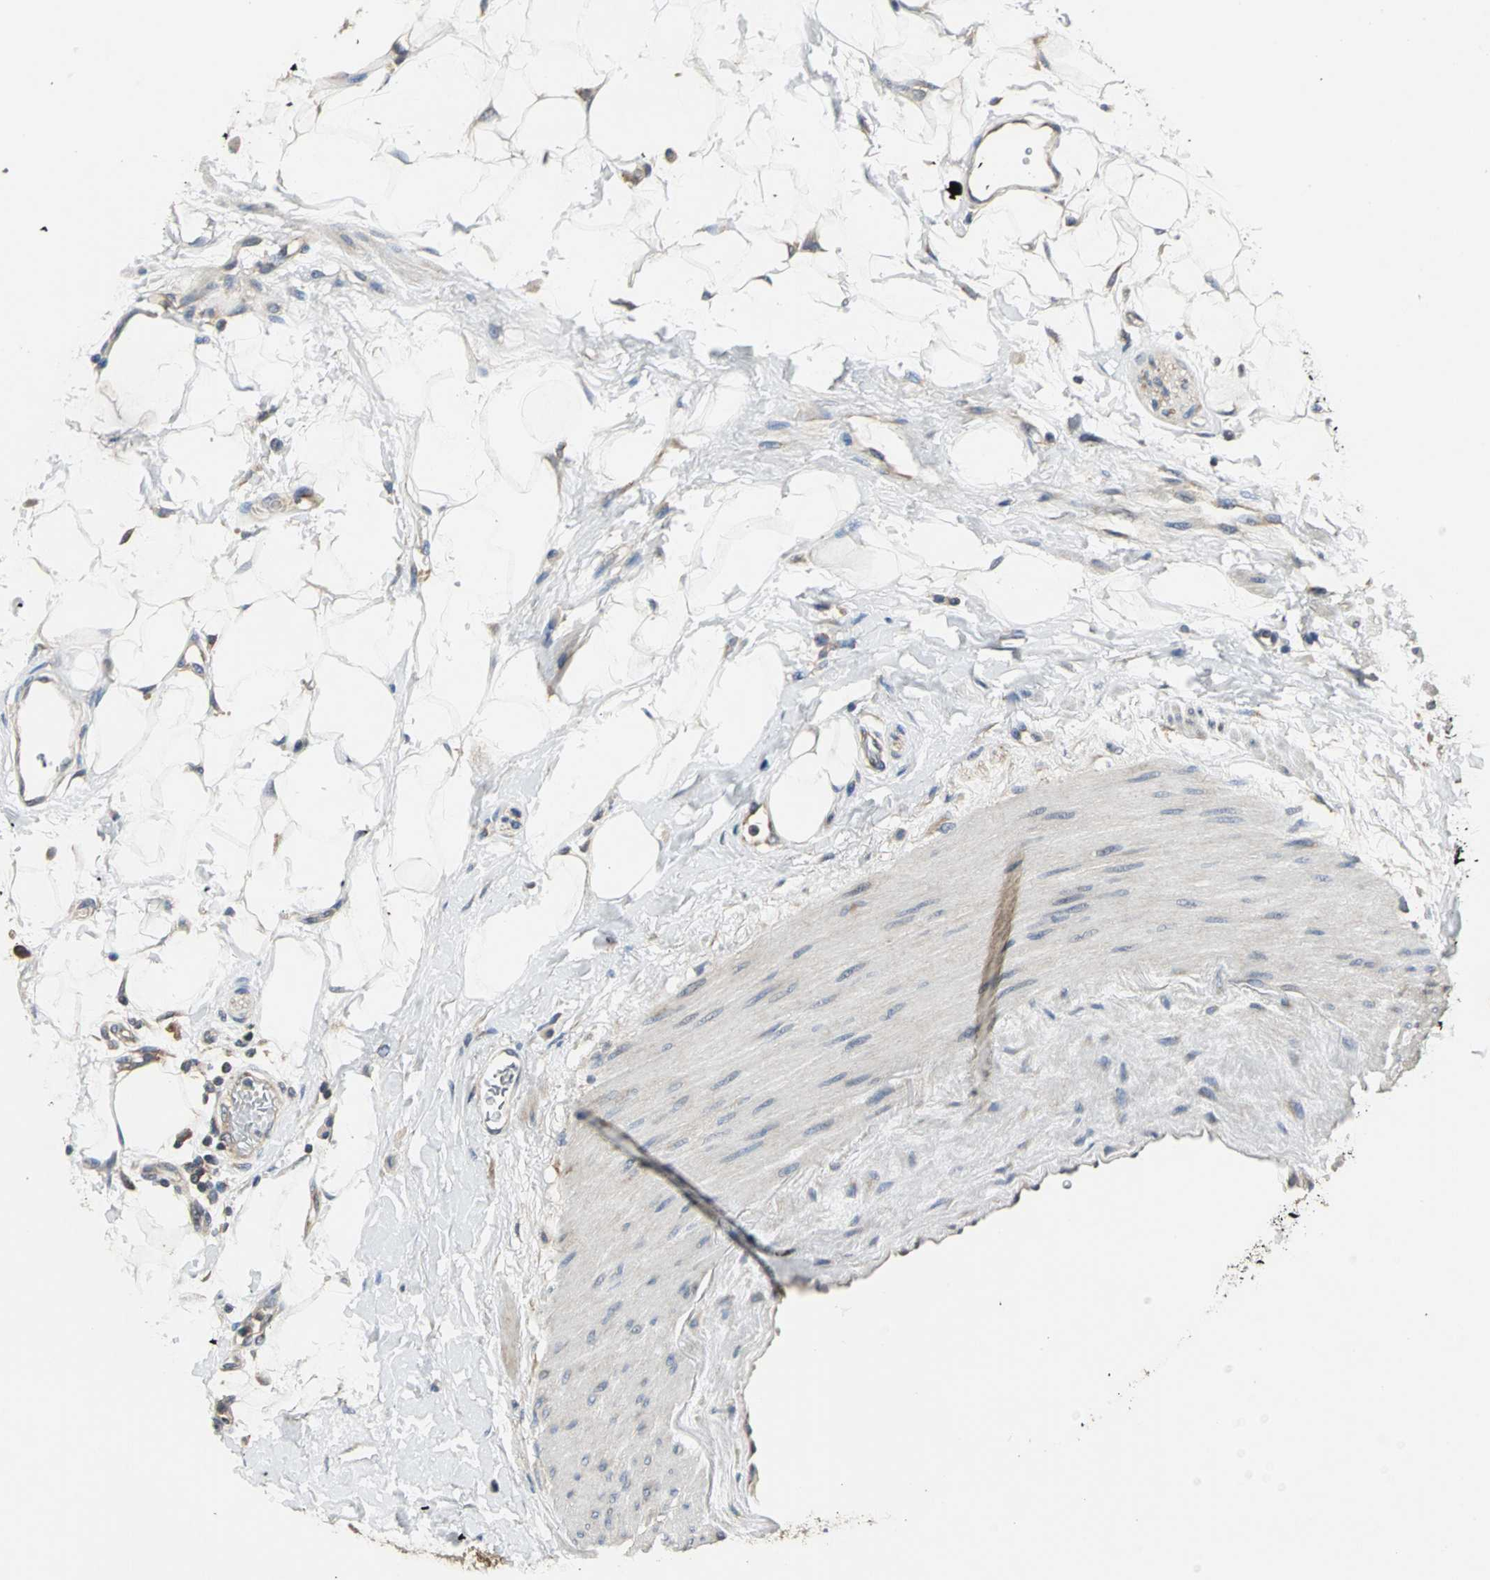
{"staining": {"intensity": "weak", "quantity": ">75%", "location": "cytoplasmic/membranous"}, "tissue": "adipose tissue", "cell_type": "Adipocytes", "image_type": "normal", "snomed": [{"axis": "morphology", "description": "Normal tissue, NOS"}, {"axis": "morphology", "description": "Urothelial carcinoma, High grade"}, {"axis": "topography", "description": "Vascular tissue"}, {"axis": "topography", "description": "Urinary bladder"}], "caption": "The immunohistochemical stain labels weak cytoplasmic/membranous expression in adipocytes of unremarkable adipose tissue. The protein is stained brown, and the nuclei are stained in blue (DAB (3,3'-diaminobenzidine) IHC with brightfield microscopy, high magnification).", "gene": "IRF3", "patient": {"sex": "female", "age": 56}}